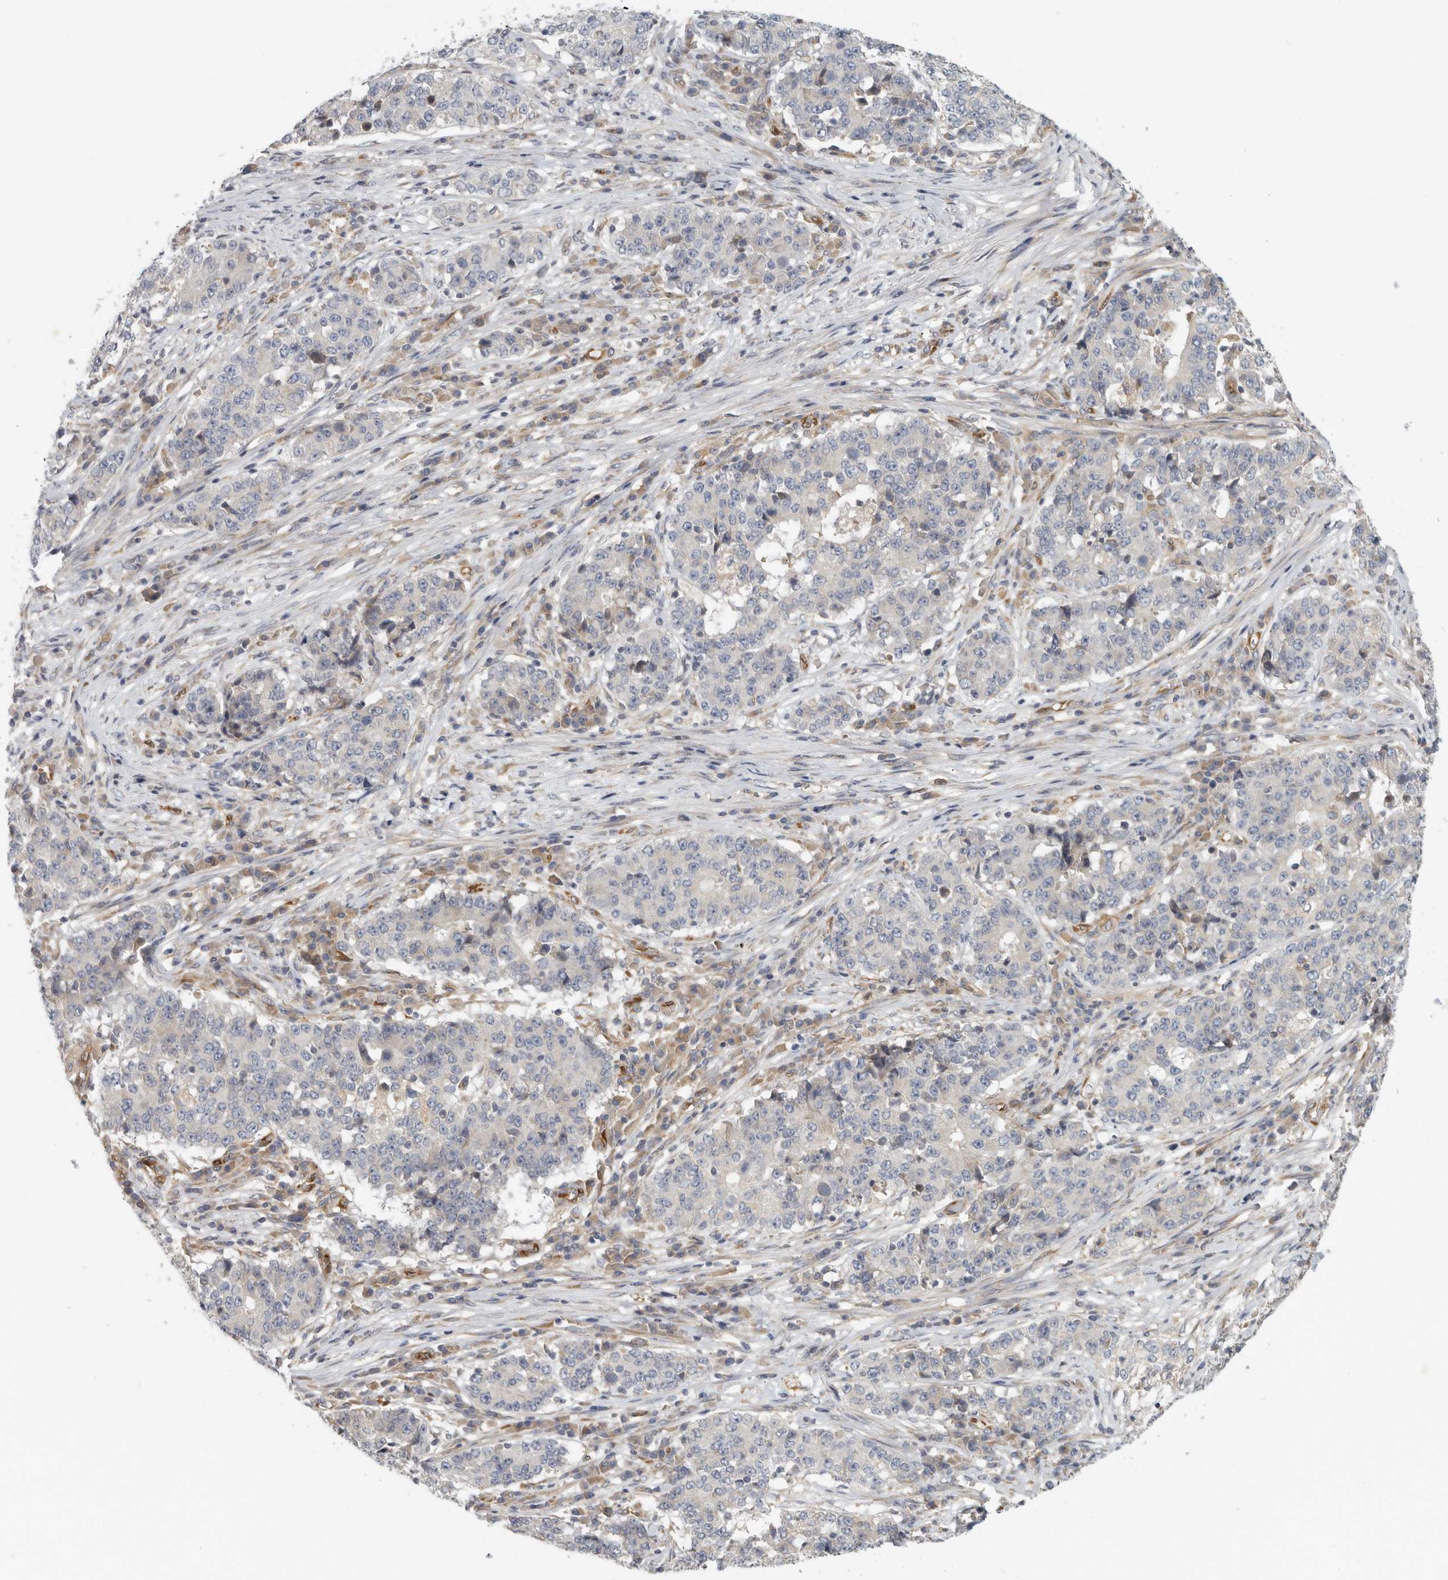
{"staining": {"intensity": "negative", "quantity": "none", "location": "none"}, "tissue": "stomach cancer", "cell_type": "Tumor cells", "image_type": "cancer", "snomed": [{"axis": "morphology", "description": "Adenocarcinoma, NOS"}, {"axis": "topography", "description": "Stomach"}], "caption": "Micrograph shows no protein expression in tumor cells of stomach cancer (adenocarcinoma) tissue. (DAB immunohistochemistry with hematoxylin counter stain).", "gene": "BCAP29", "patient": {"sex": "male", "age": 59}}